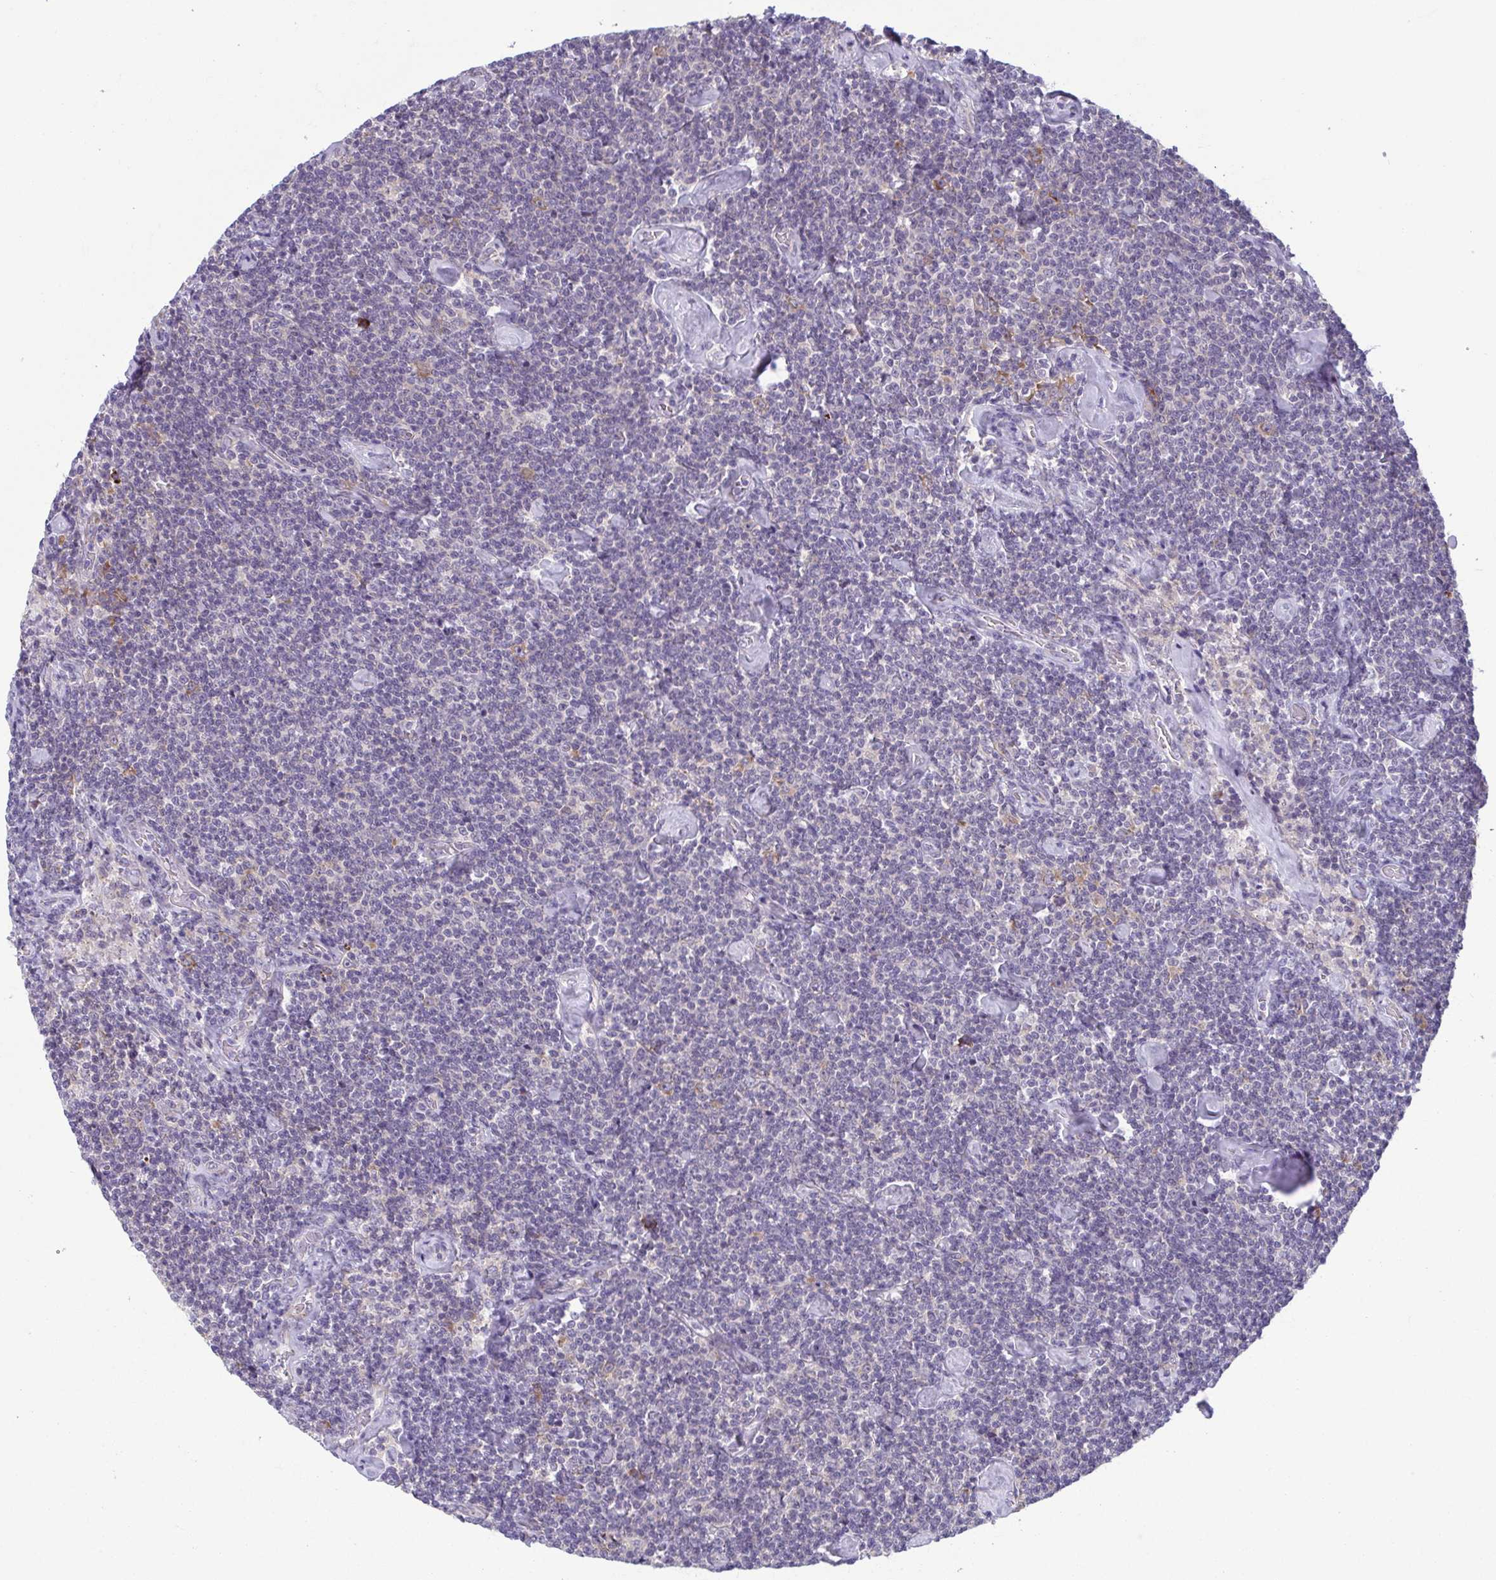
{"staining": {"intensity": "negative", "quantity": "none", "location": "none"}, "tissue": "lymphoma", "cell_type": "Tumor cells", "image_type": "cancer", "snomed": [{"axis": "morphology", "description": "Malignant lymphoma, non-Hodgkin's type, Low grade"}, {"axis": "topography", "description": "Lymph node"}], "caption": "Immunohistochemical staining of low-grade malignant lymphoma, non-Hodgkin's type reveals no significant expression in tumor cells. The staining was performed using DAB (3,3'-diaminobenzidine) to visualize the protein expression in brown, while the nuclei were stained in blue with hematoxylin (Magnification: 20x).", "gene": "TMEM108", "patient": {"sex": "male", "age": 81}}